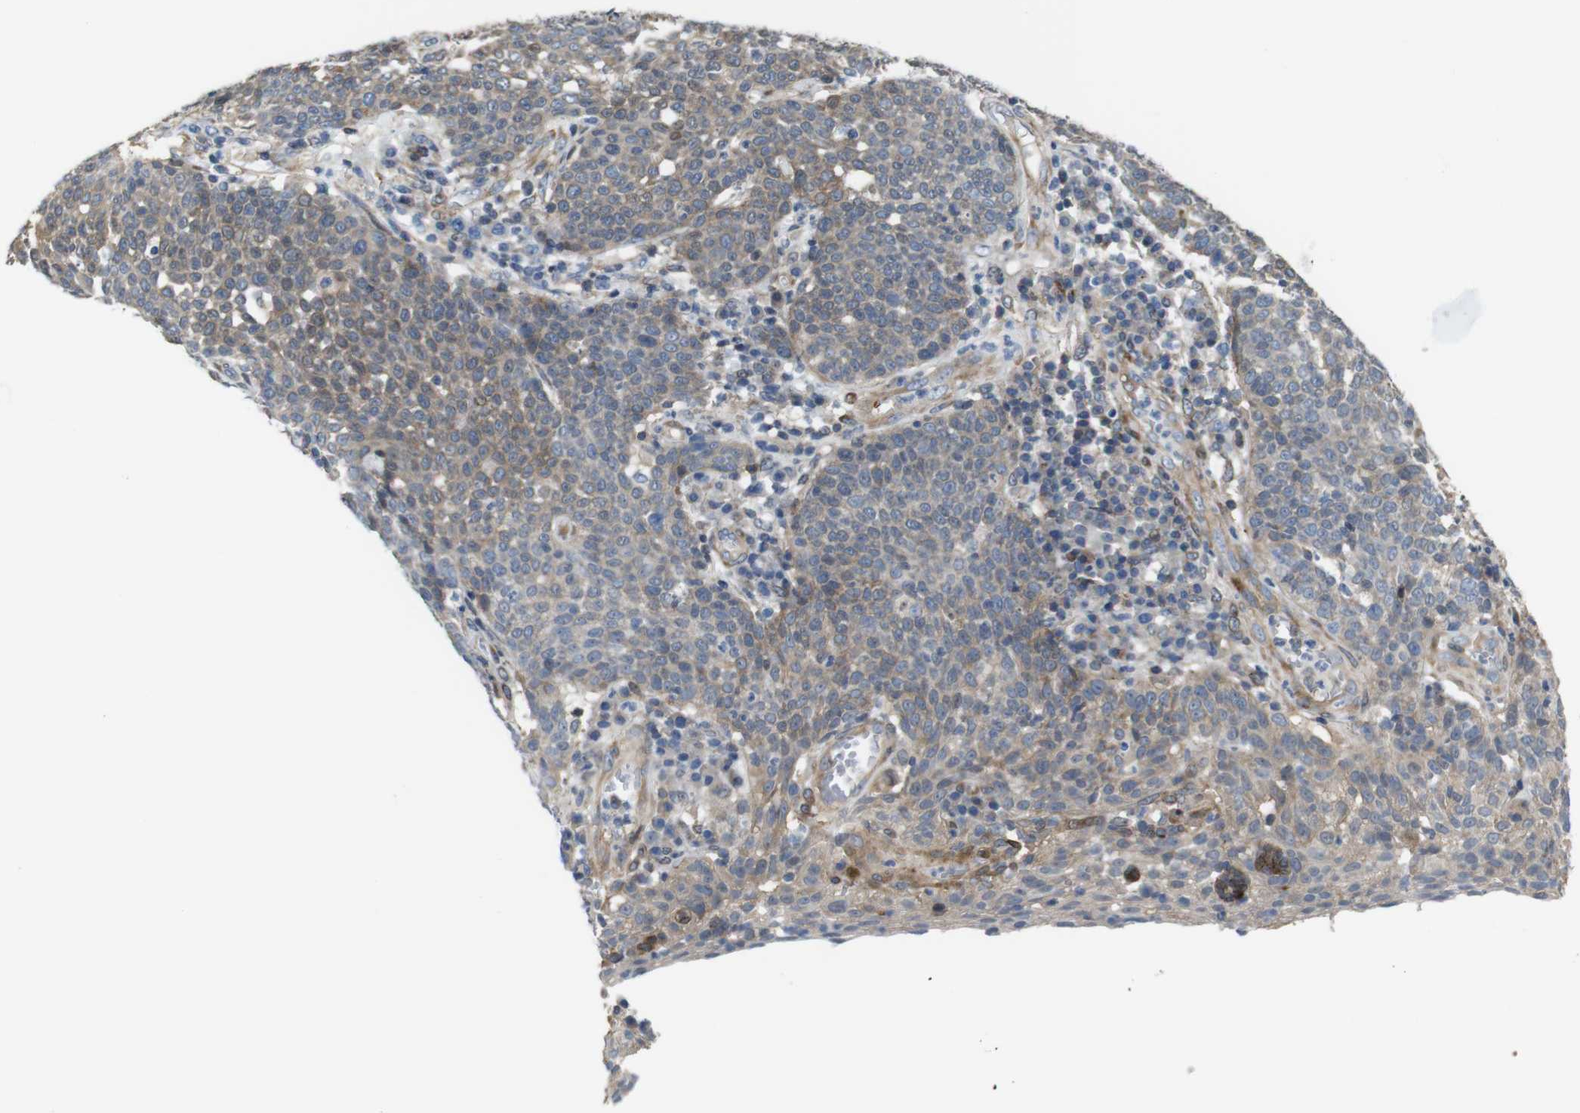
{"staining": {"intensity": "moderate", "quantity": ">75%", "location": "cytoplasmic/membranous"}, "tissue": "cervical cancer", "cell_type": "Tumor cells", "image_type": "cancer", "snomed": [{"axis": "morphology", "description": "Squamous cell carcinoma, NOS"}, {"axis": "topography", "description": "Cervix"}], "caption": "Moderate cytoplasmic/membranous positivity is appreciated in about >75% of tumor cells in cervical cancer (squamous cell carcinoma).", "gene": "PCOLCE2", "patient": {"sex": "female", "age": 34}}